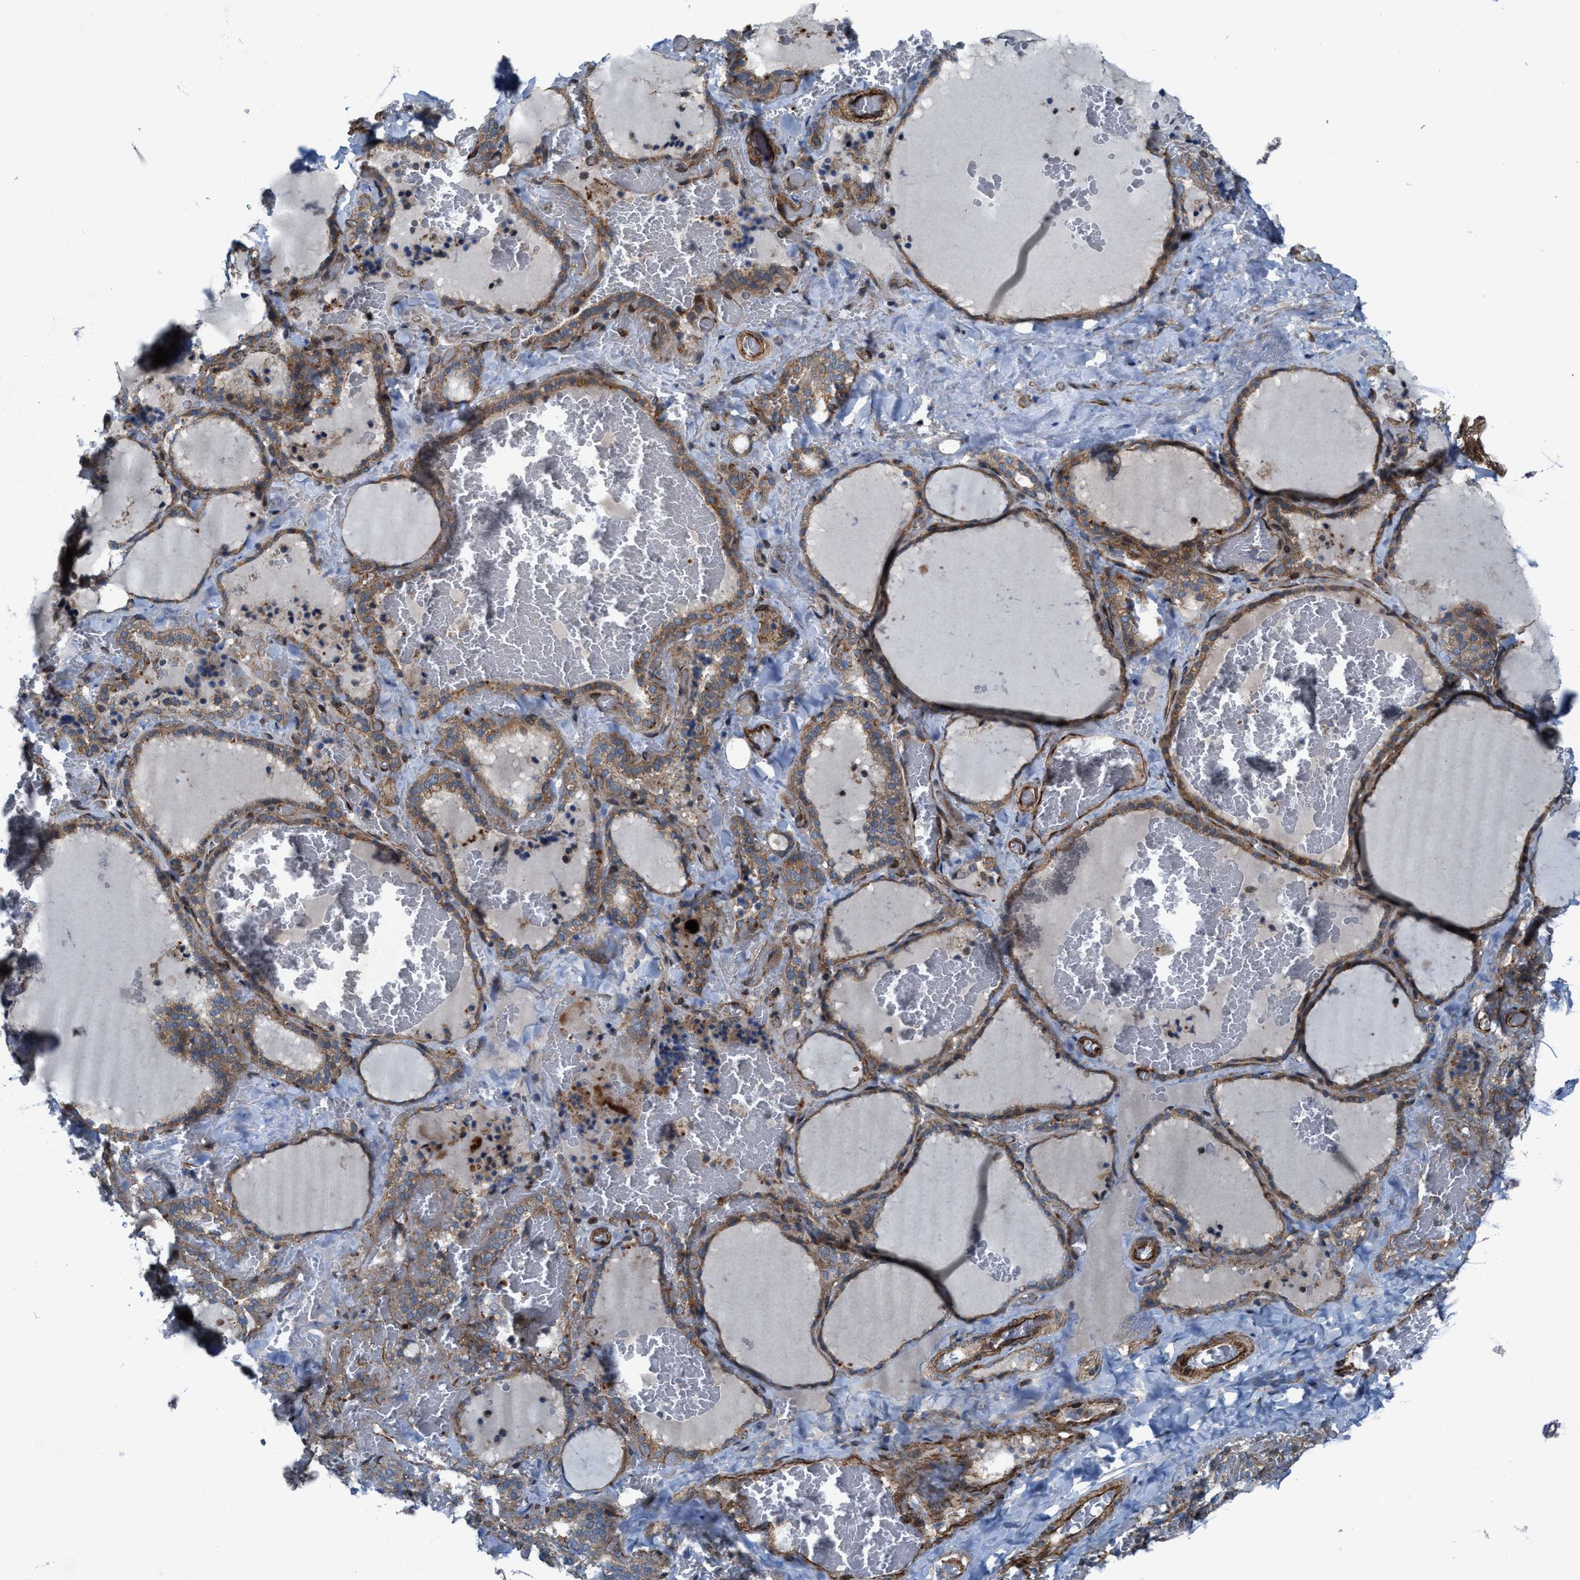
{"staining": {"intensity": "moderate", "quantity": ">75%", "location": "cytoplasmic/membranous"}, "tissue": "thyroid gland", "cell_type": "Glandular cells", "image_type": "normal", "snomed": [{"axis": "morphology", "description": "Normal tissue, NOS"}, {"axis": "topography", "description": "Thyroid gland"}], "caption": "Immunohistochemistry (IHC) staining of unremarkable thyroid gland, which demonstrates medium levels of moderate cytoplasmic/membranous positivity in about >75% of glandular cells indicating moderate cytoplasmic/membranous protein staining. The staining was performed using DAB (brown) for protein detection and nuclei were counterstained in hematoxylin (blue).", "gene": "URGCP", "patient": {"sex": "female", "age": 22}}